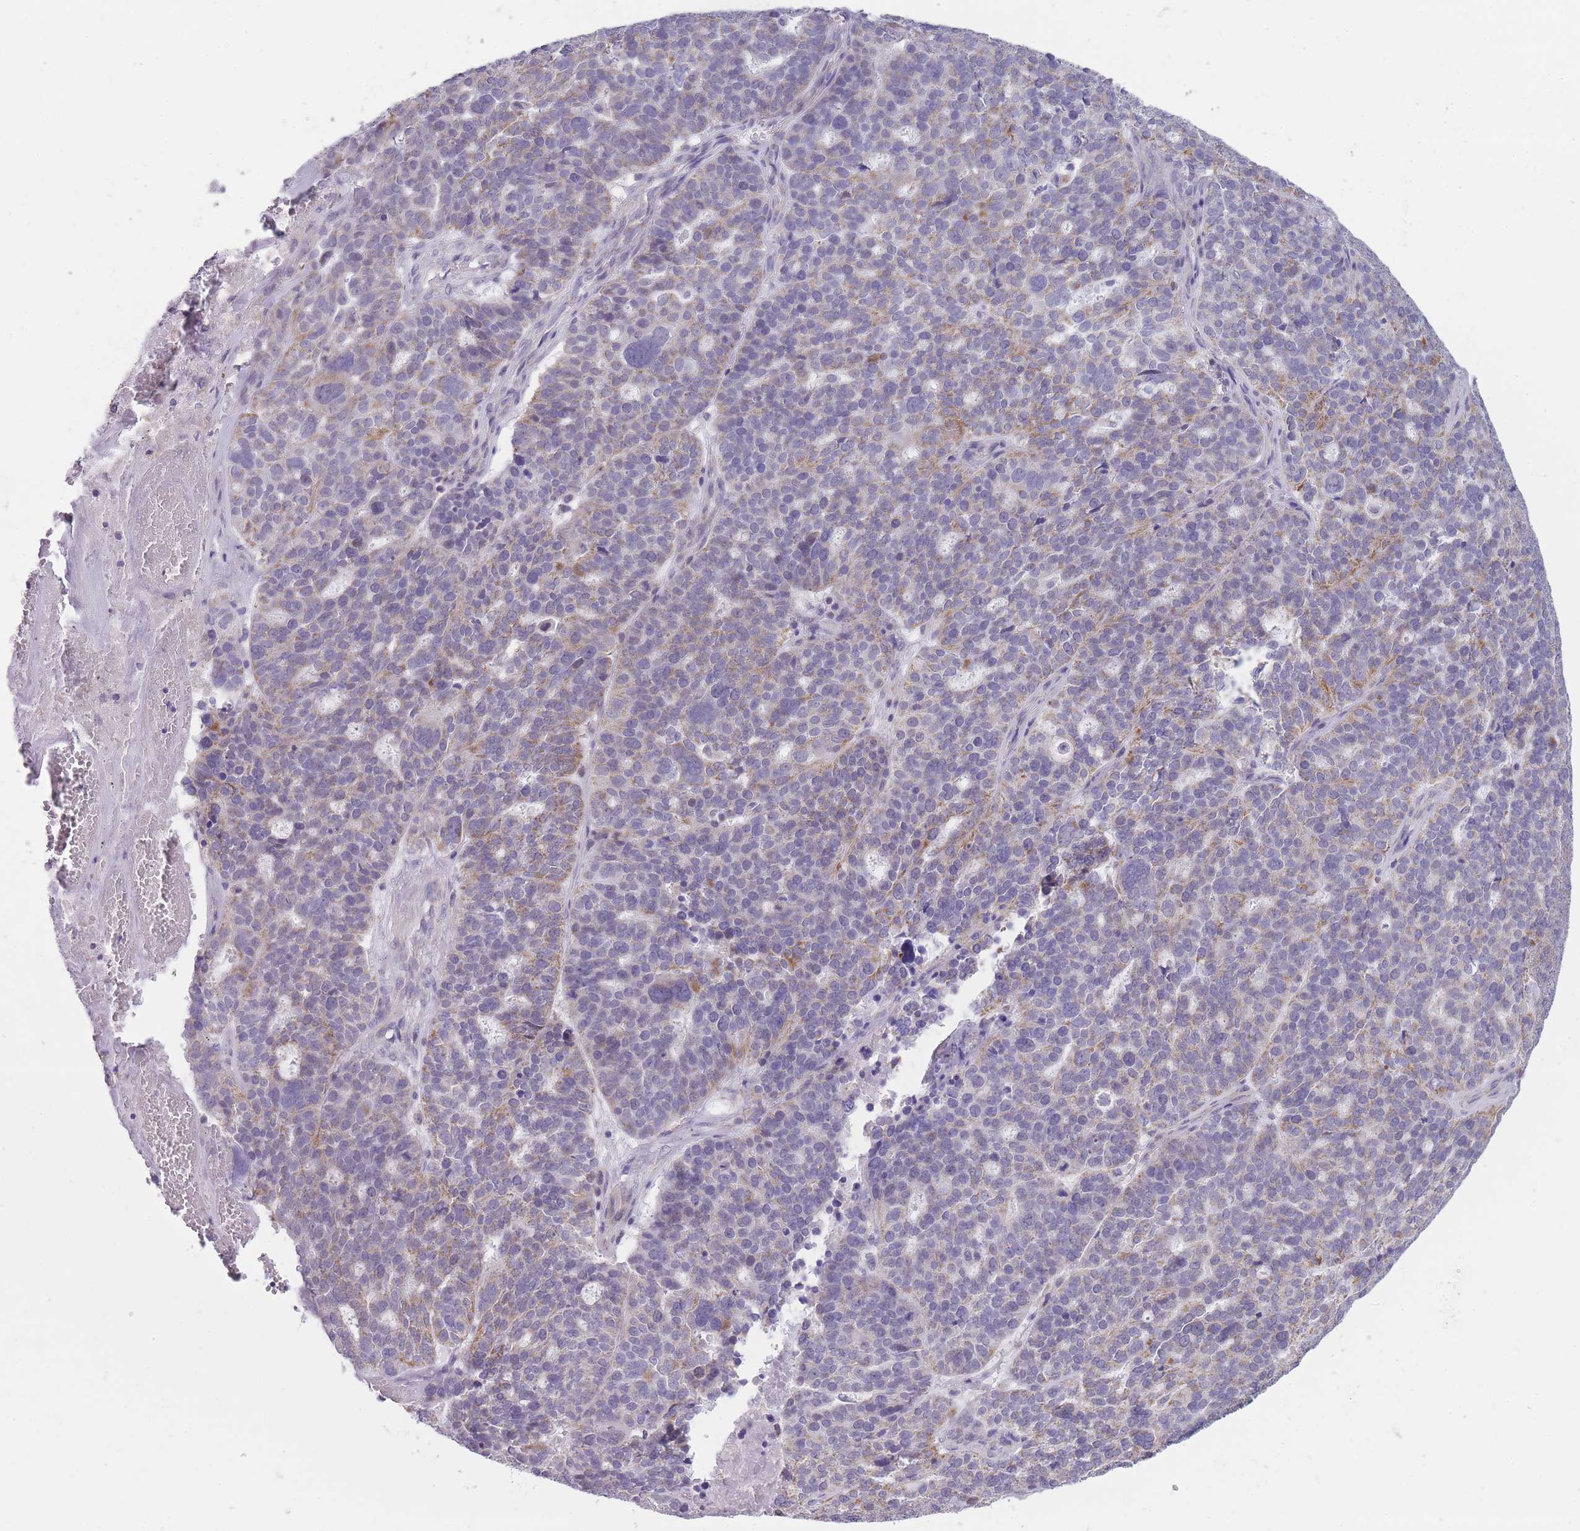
{"staining": {"intensity": "moderate", "quantity": "<25%", "location": "cytoplasmic/membranous"}, "tissue": "ovarian cancer", "cell_type": "Tumor cells", "image_type": "cancer", "snomed": [{"axis": "morphology", "description": "Cystadenocarcinoma, serous, NOS"}, {"axis": "topography", "description": "Ovary"}], "caption": "Ovarian cancer stained with a brown dye shows moderate cytoplasmic/membranous positive staining in about <25% of tumor cells.", "gene": "ZBTB24", "patient": {"sex": "female", "age": 59}}